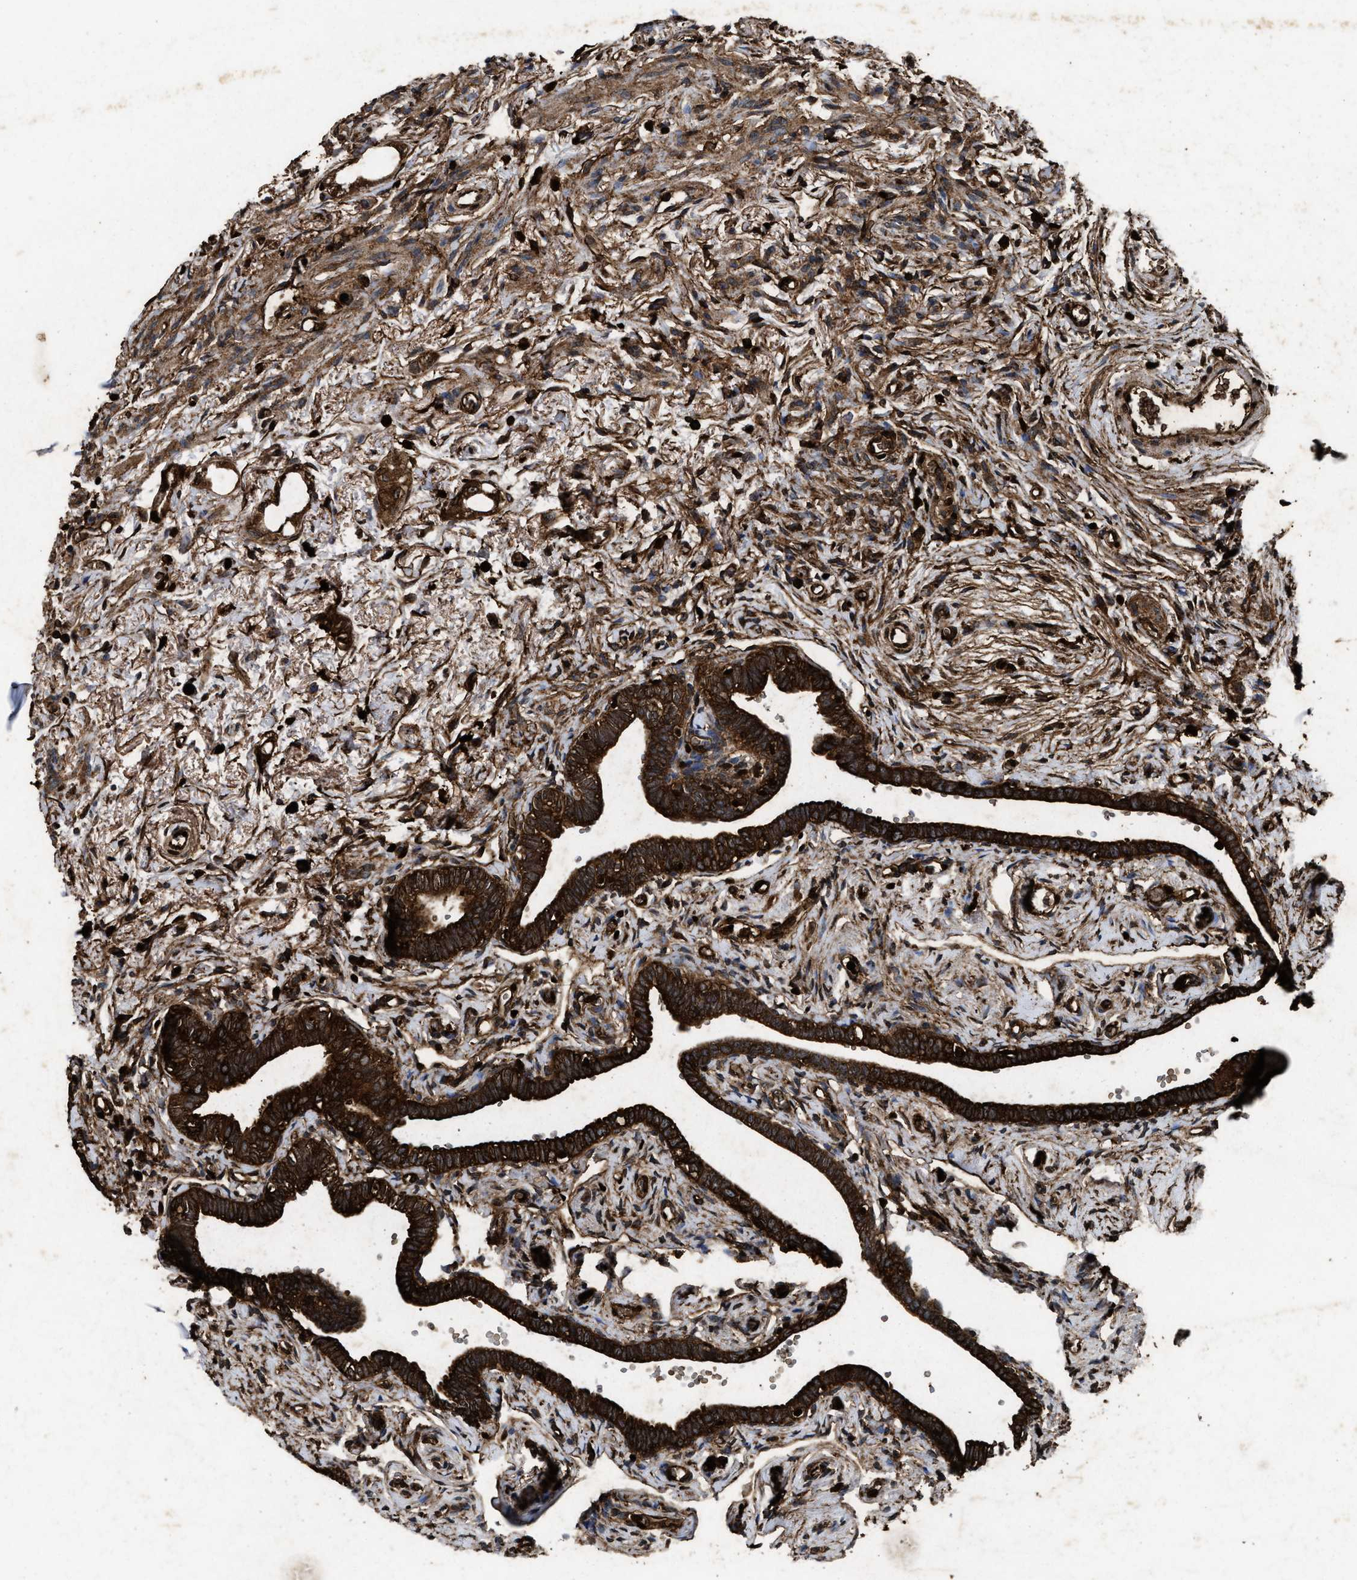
{"staining": {"intensity": "strong", "quantity": ">75%", "location": "cytoplasmic/membranous,nuclear"}, "tissue": "fallopian tube", "cell_type": "Glandular cells", "image_type": "normal", "snomed": [{"axis": "morphology", "description": "Normal tissue, NOS"}, {"axis": "topography", "description": "Fallopian tube"}], "caption": "A high amount of strong cytoplasmic/membranous,nuclear staining is appreciated in approximately >75% of glandular cells in normal fallopian tube.", "gene": "ACOX1", "patient": {"sex": "female", "age": 71}}